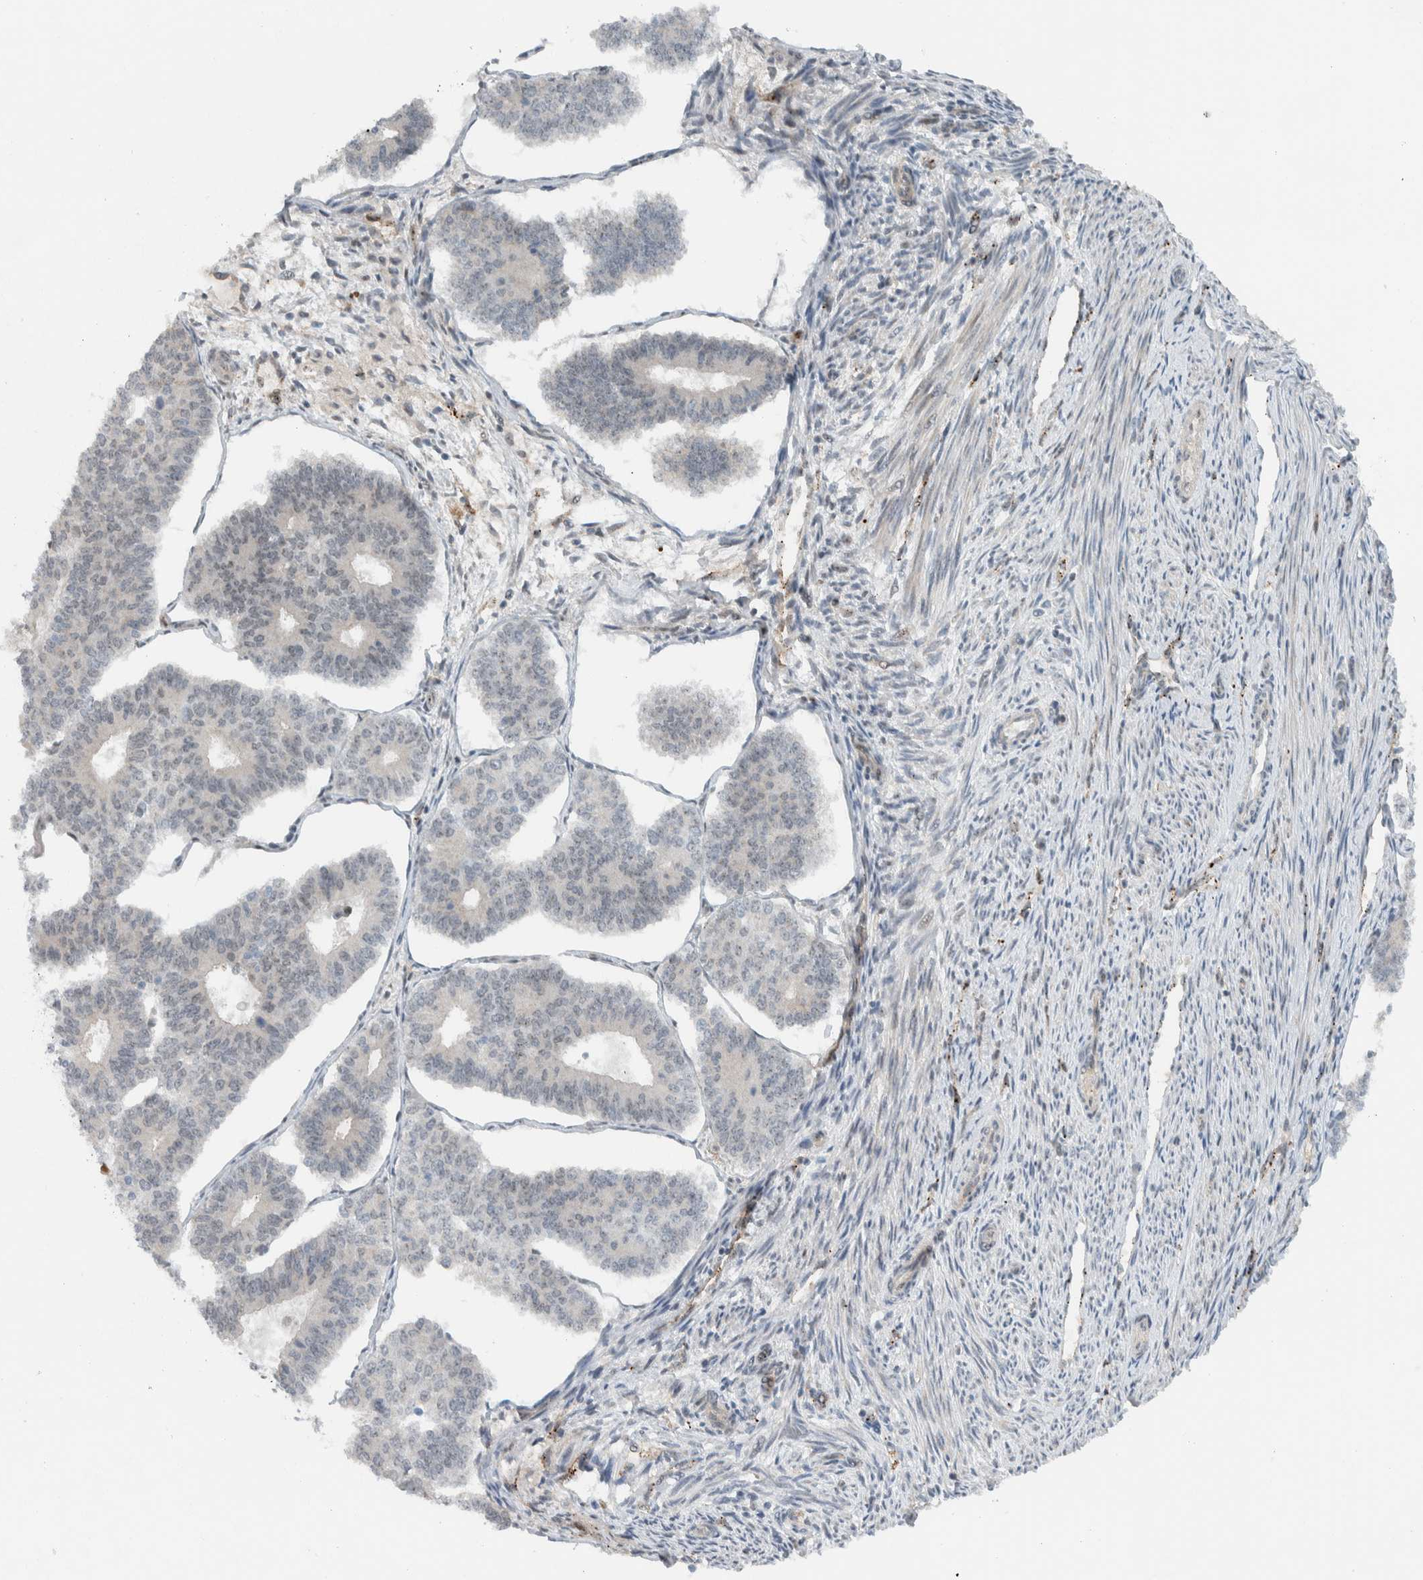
{"staining": {"intensity": "weak", "quantity": "<25%", "location": "nuclear"}, "tissue": "endometrial cancer", "cell_type": "Tumor cells", "image_type": "cancer", "snomed": [{"axis": "morphology", "description": "Adenocarcinoma, NOS"}, {"axis": "topography", "description": "Endometrium"}], "caption": "There is no significant expression in tumor cells of endometrial cancer.", "gene": "ZFP91", "patient": {"sex": "female", "age": 70}}